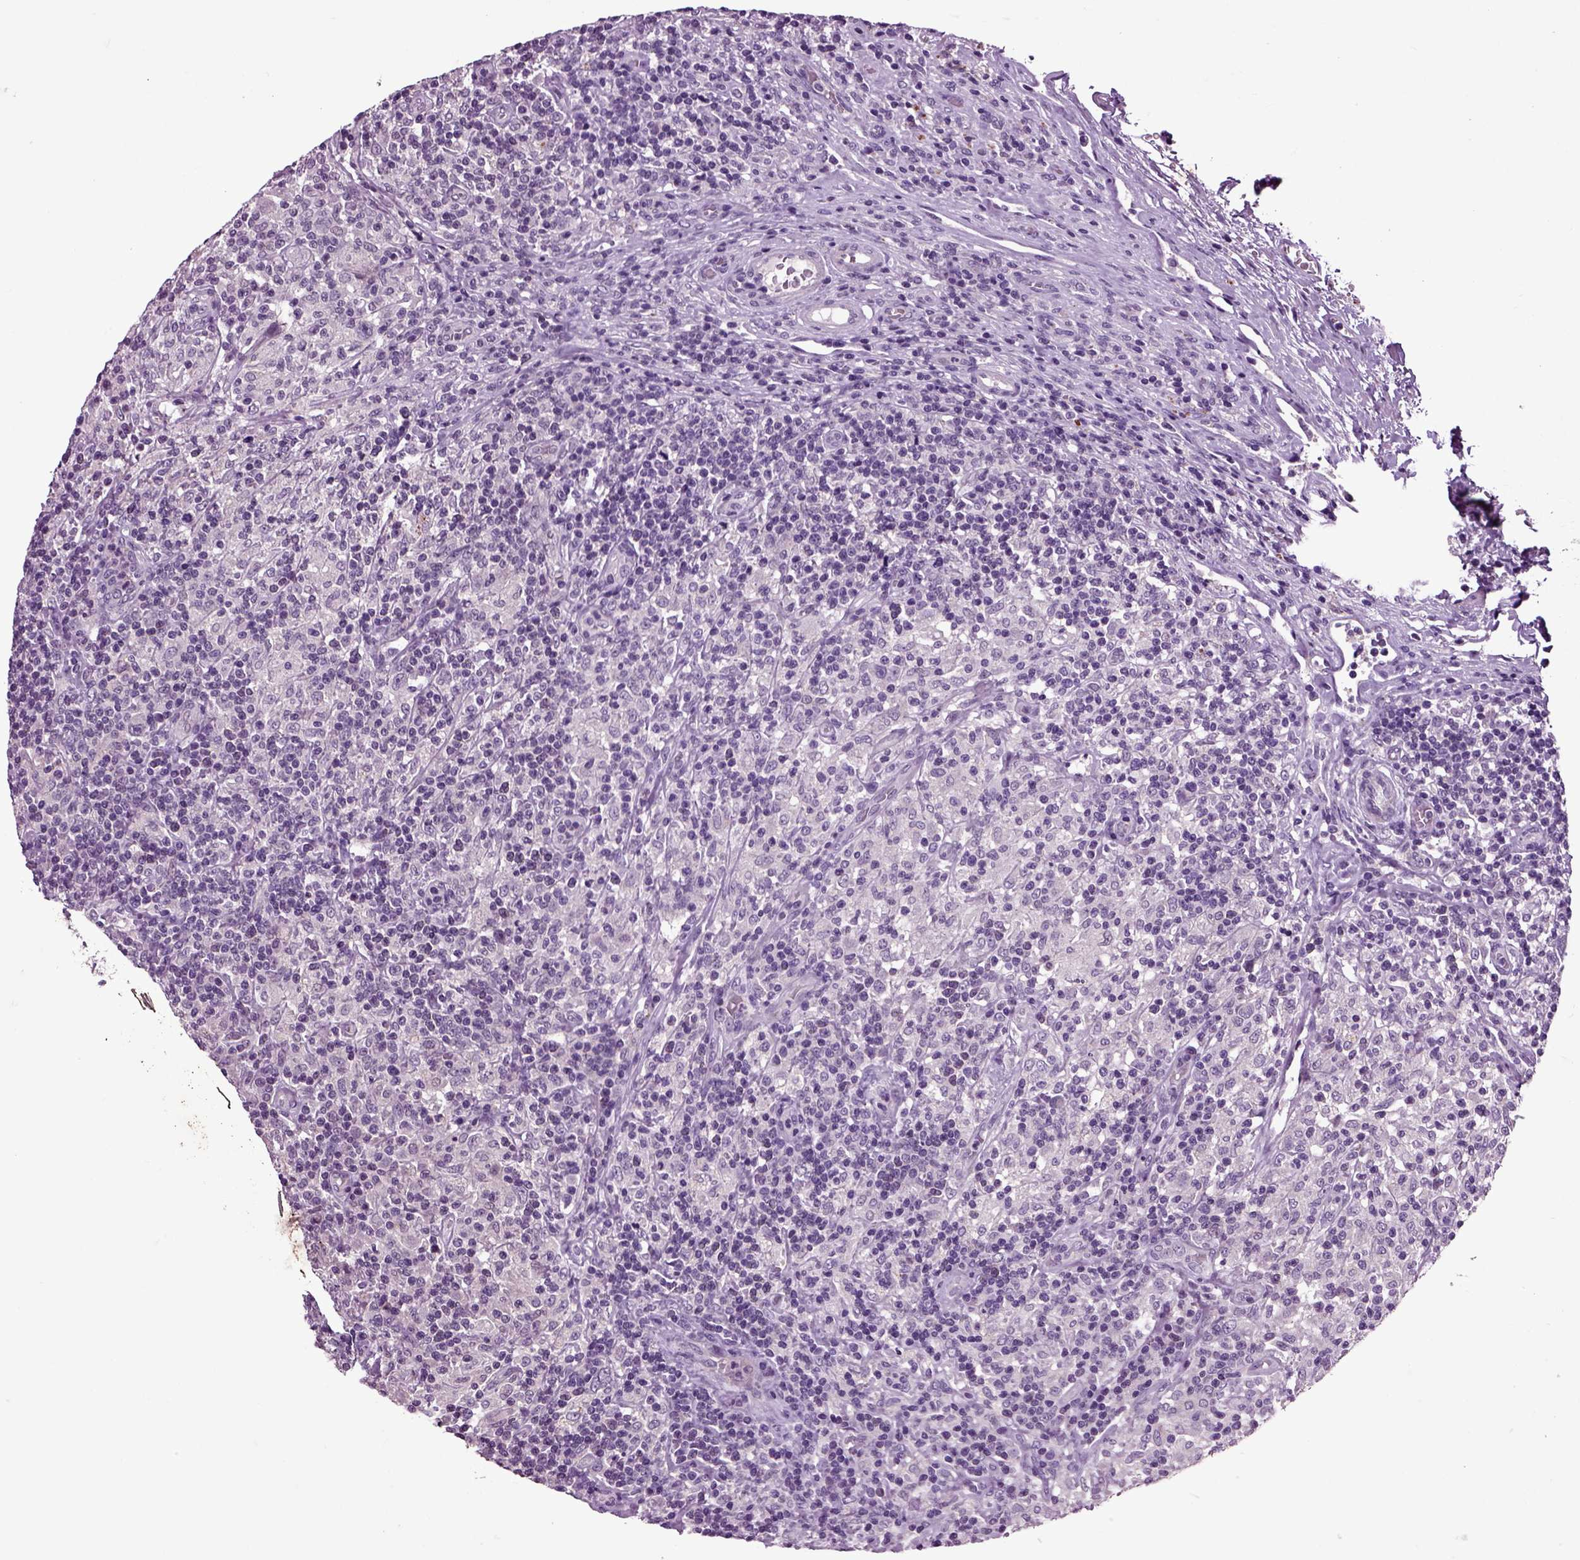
{"staining": {"intensity": "negative", "quantity": "none", "location": "none"}, "tissue": "lymphoma", "cell_type": "Tumor cells", "image_type": "cancer", "snomed": [{"axis": "morphology", "description": "Hodgkin's disease, NOS"}, {"axis": "topography", "description": "Lymph node"}], "caption": "The IHC photomicrograph has no significant staining in tumor cells of lymphoma tissue.", "gene": "CRHR1", "patient": {"sex": "male", "age": 70}}